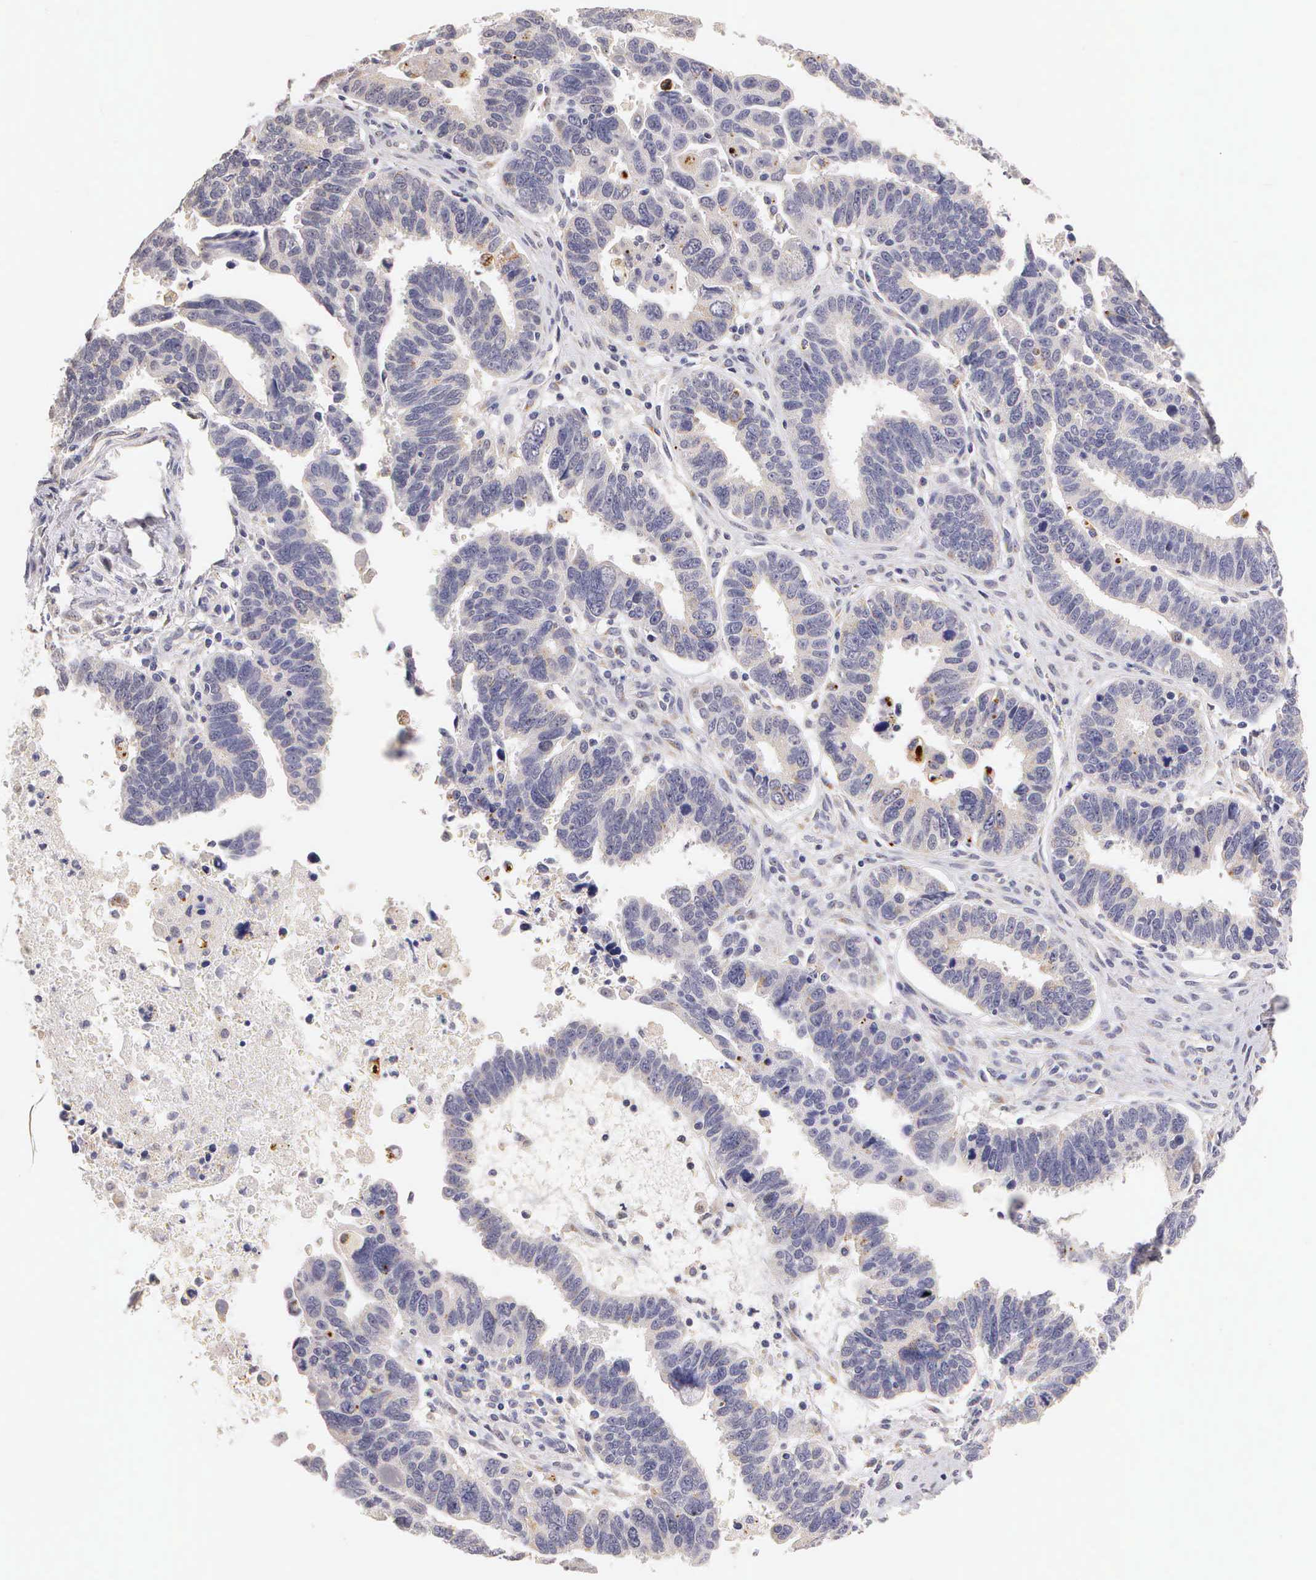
{"staining": {"intensity": "negative", "quantity": "none", "location": "none"}, "tissue": "ovarian cancer", "cell_type": "Tumor cells", "image_type": "cancer", "snomed": [{"axis": "morphology", "description": "Carcinoma, endometroid"}, {"axis": "morphology", "description": "Cystadenocarcinoma, serous, NOS"}, {"axis": "topography", "description": "Ovary"}], "caption": "This is an IHC micrograph of human ovarian cancer (serous cystadenocarcinoma). There is no positivity in tumor cells.", "gene": "ESR1", "patient": {"sex": "female", "age": 45}}